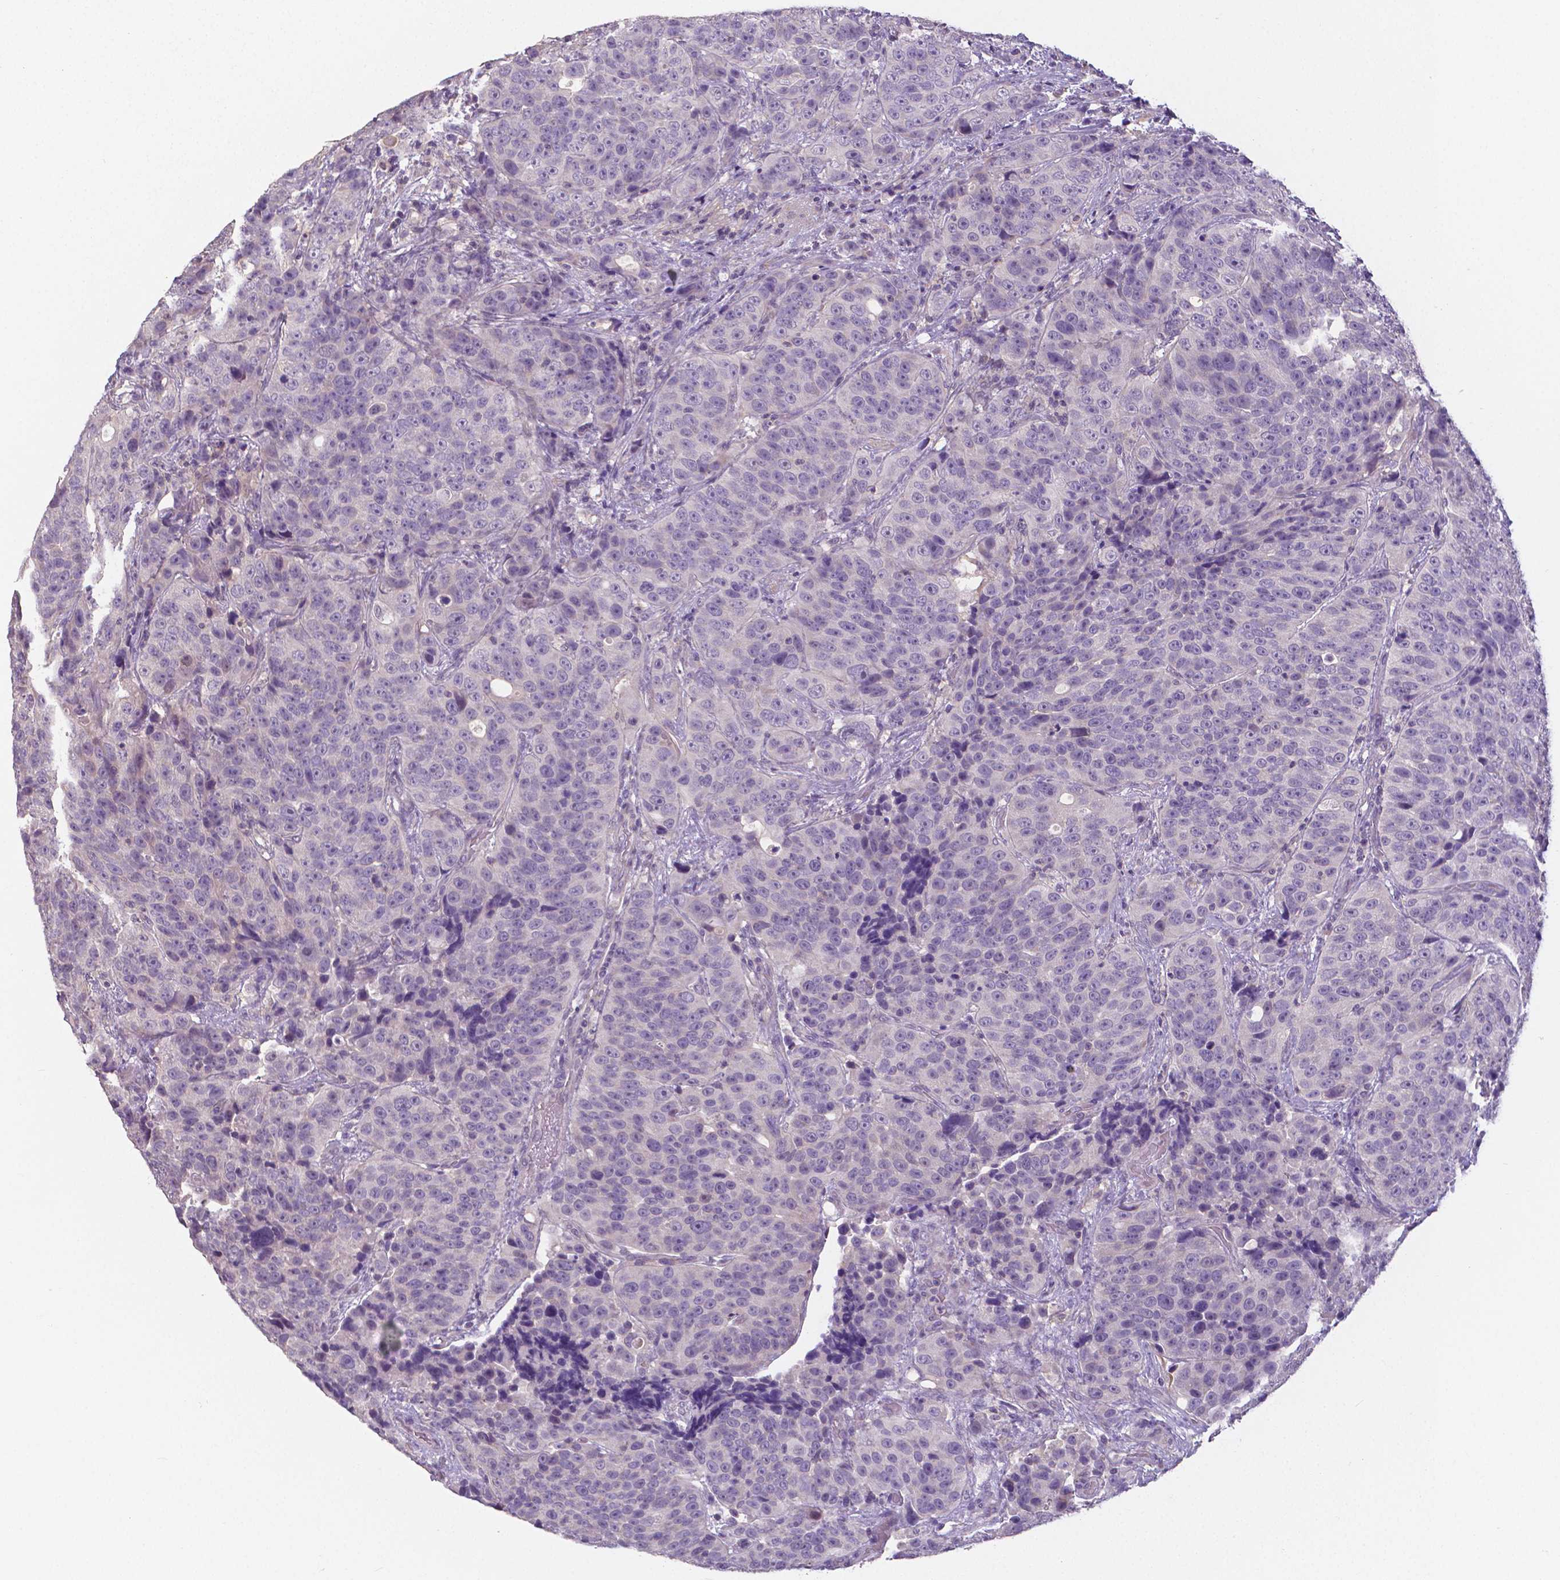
{"staining": {"intensity": "negative", "quantity": "none", "location": "none"}, "tissue": "urothelial cancer", "cell_type": "Tumor cells", "image_type": "cancer", "snomed": [{"axis": "morphology", "description": "Urothelial carcinoma, NOS"}, {"axis": "topography", "description": "Urinary bladder"}], "caption": "Immunohistochemistry (IHC) of human urothelial cancer demonstrates no staining in tumor cells.", "gene": "CRMP1", "patient": {"sex": "male", "age": 52}}